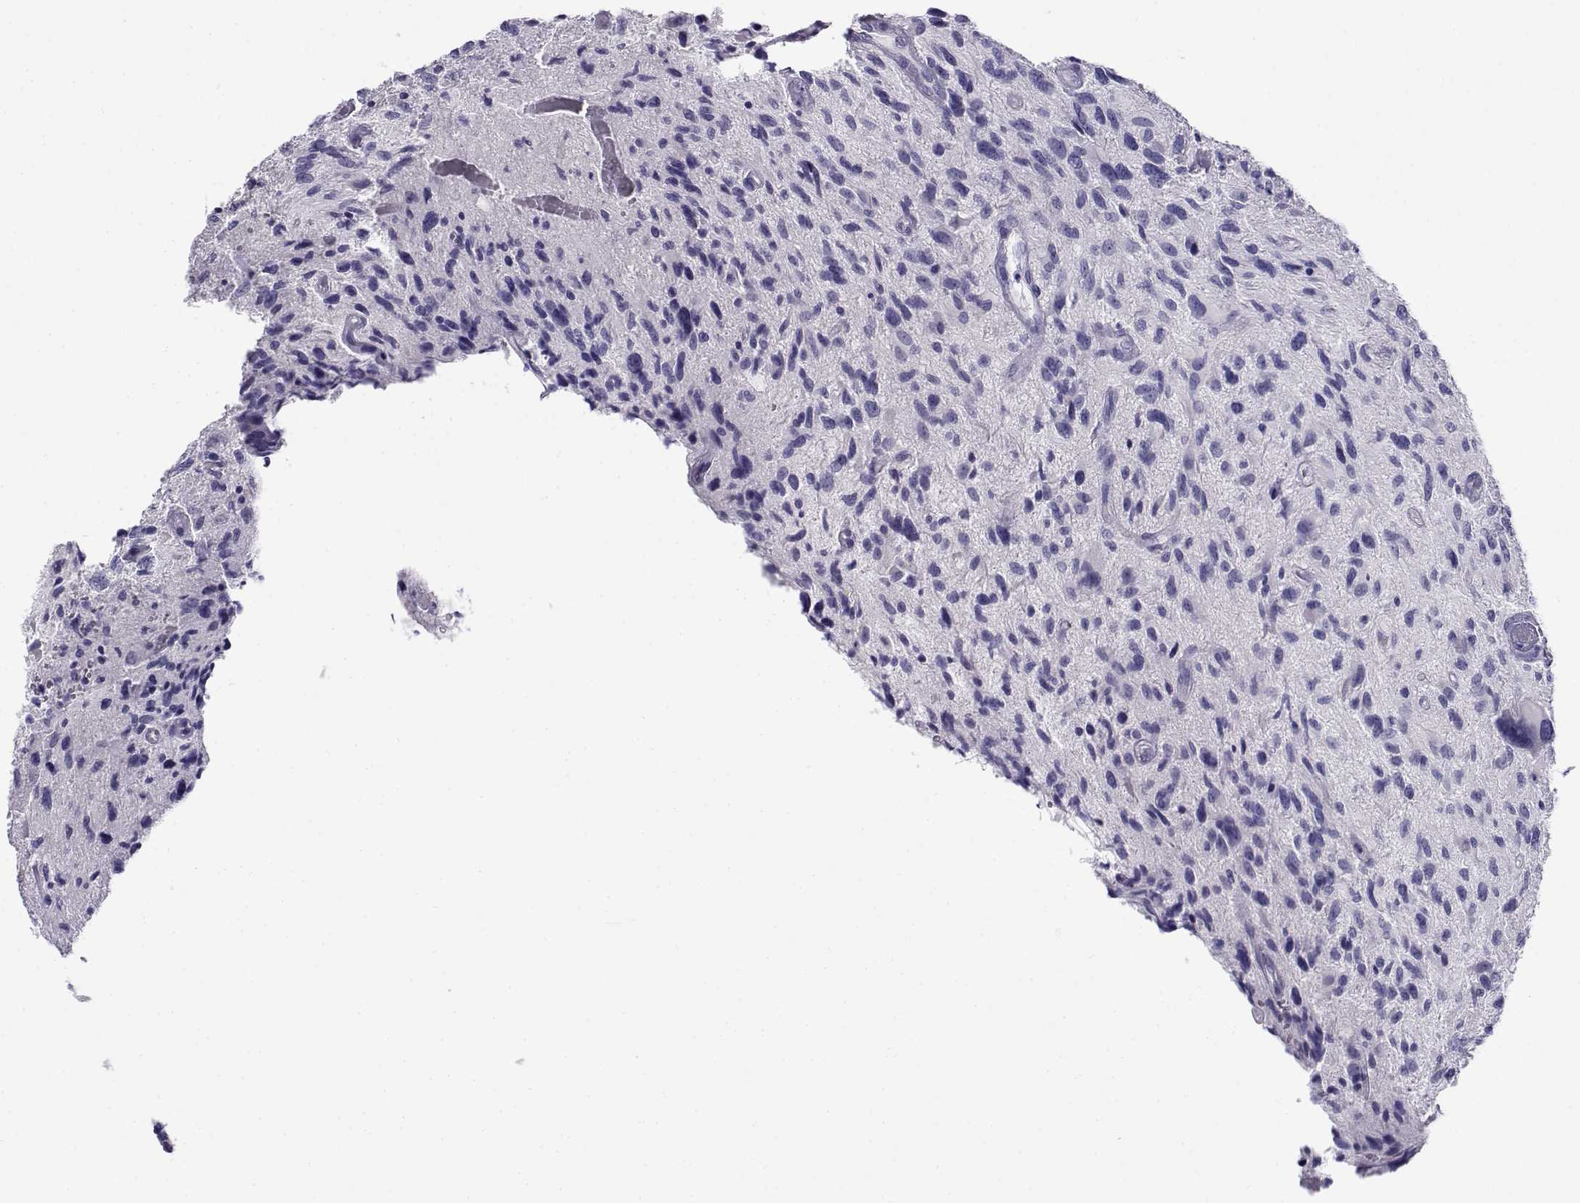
{"staining": {"intensity": "negative", "quantity": "none", "location": "none"}, "tissue": "glioma", "cell_type": "Tumor cells", "image_type": "cancer", "snomed": [{"axis": "morphology", "description": "Glioma, malignant, NOS"}, {"axis": "morphology", "description": "Glioma, malignant, High grade"}, {"axis": "topography", "description": "Brain"}], "caption": "Micrograph shows no protein expression in tumor cells of glioma (malignant) tissue. Brightfield microscopy of IHC stained with DAB (3,3'-diaminobenzidine) (brown) and hematoxylin (blue), captured at high magnification.", "gene": "CABS1", "patient": {"sex": "female", "age": 71}}